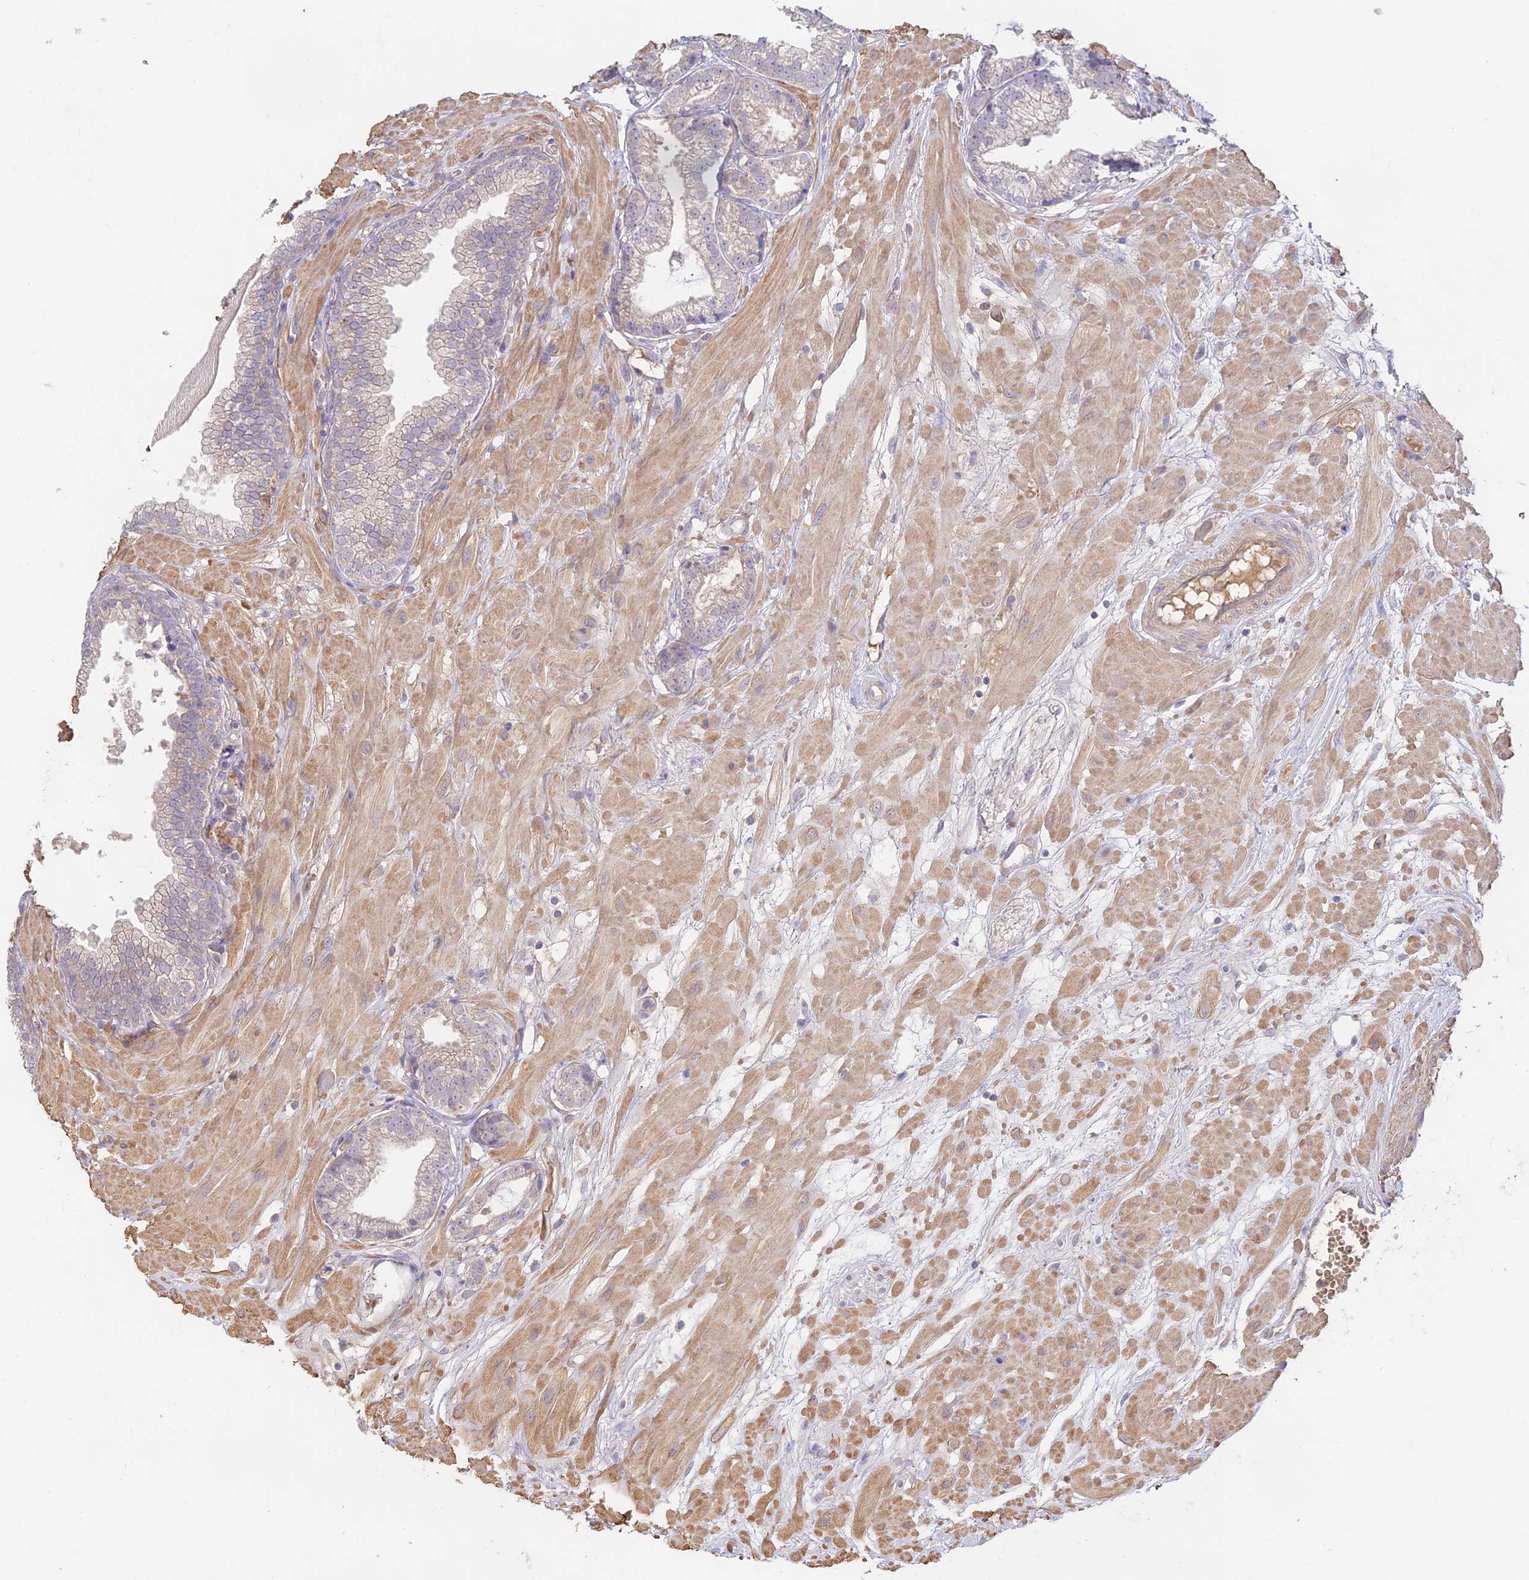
{"staining": {"intensity": "negative", "quantity": "none", "location": "none"}, "tissue": "prostate cancer", "cell_type": "Tumor cells", "image_type": "cancer", "snomed": [{"axis": "morphology", "description": "Adenocarcinoma, Low grade"}, {"axis": "topography", "description": "Prostate"}], "caption": "IHC photomicrograph of neoplastic tissue: prostate adenocarcinoma (low-grade) stained with DAB exhibits no significant protein expression in tumor cells.", "gene": "CLCF1", "patient": {"sex": "male", "age": 64}}